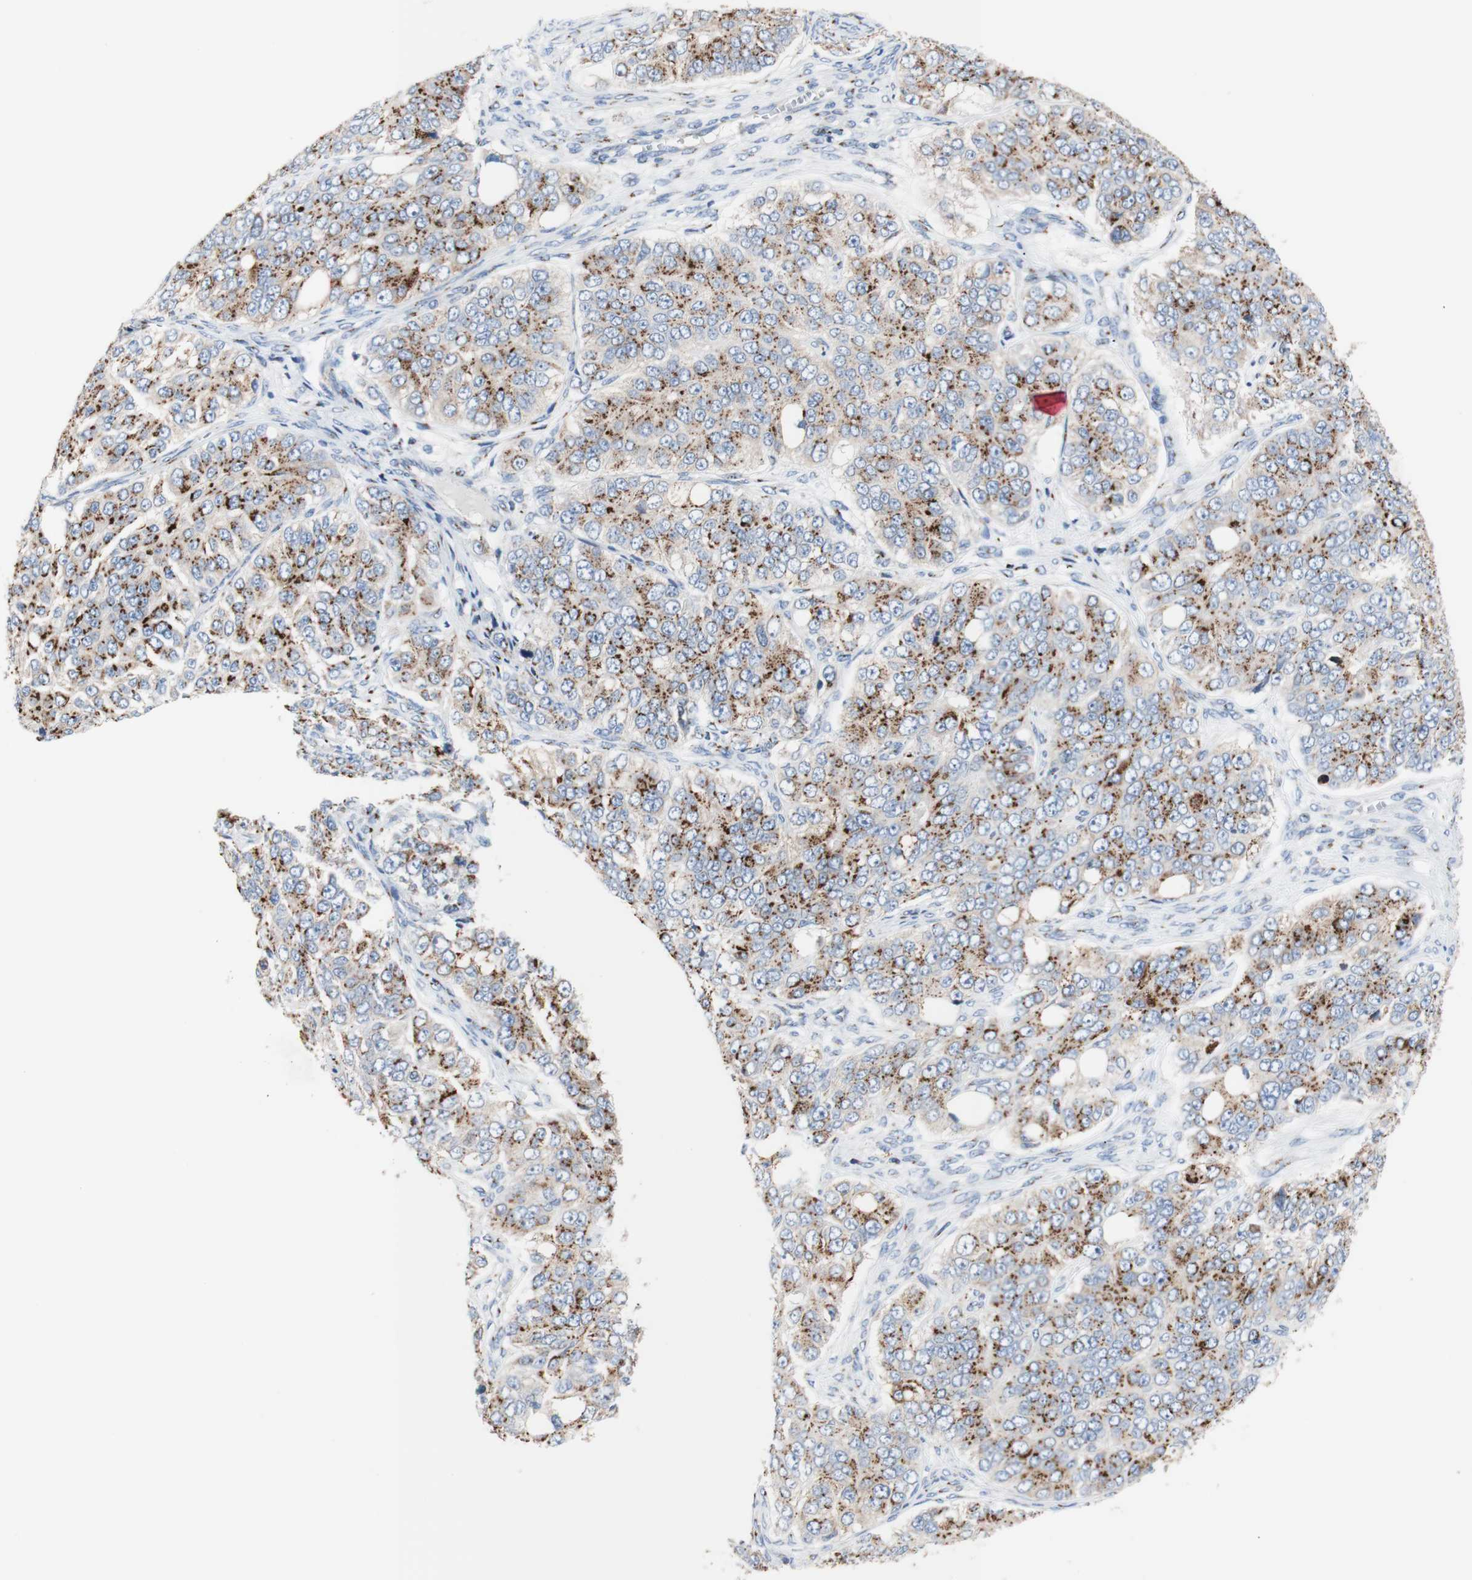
{"staining": {"intensity": "moderate", "quantity": "25%-75%", "location": "cytoplasmic/membranous"}, "tissue": "ovarian cancer", "cell_type": "Tumor cells", "image_type": "cancer", "snomed": [{"axis": "morphology", "description": "Carcinoma, endometroid"}, {"axis": "topography", "description": "Ovary"}], "caption": "Immunohistochemistry staining of endometroid carcinoma (ovarian), which reveals medium levels of moderate cytoplasmic/membranous staining in about 25%-75% of tumor cells indicating moderate cytoplasmic/membranous protein positivity. The staining was performed using DAB (brown) for protein detection and nuclei were counterstained in hematoxylin (blue).", "gene": "GALNT2", "patient": {"sex": "female", "age": 51}}